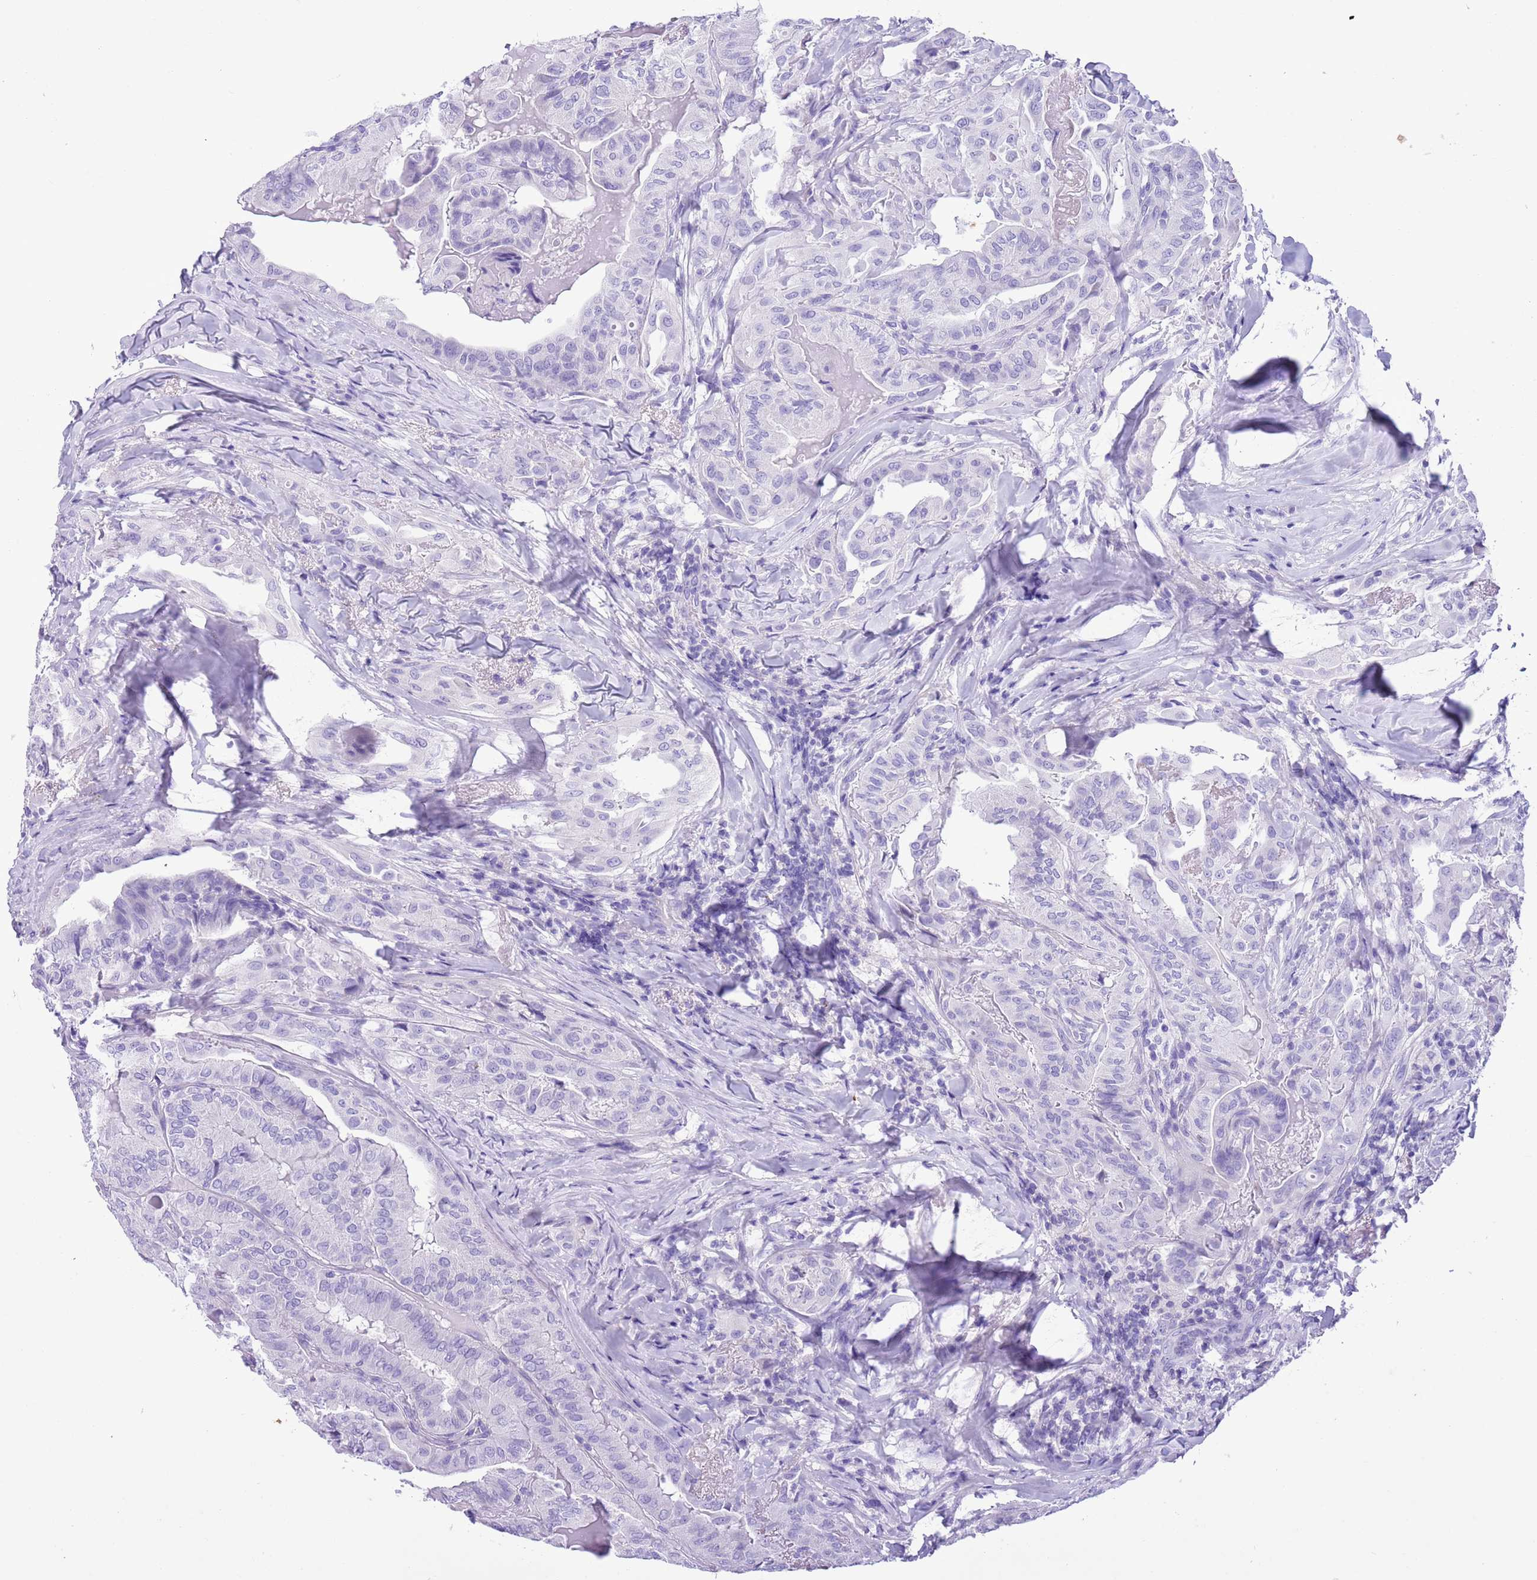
{"staining": {"intensity": "negative", "quantity": "none", "location": "none"}, "tissue": "thyroid cancer", "cell_type": "Tumor cells", "image_type": "cancer", "snomed": [{"axis": "morphology", "description": "Papillary adenocarcinoma, NOS"}, {"axis": "topography", "description": "Thyroid gland"}], "caption": "Immunohistochemistry micrograph of thyroid cancer (papillary adenocarcinoma) stained for a protein (brown), which reveals no expression in tumor cells.", "gene": "TBC1D10B", "patient": {"sex": "female", "age": 68}}